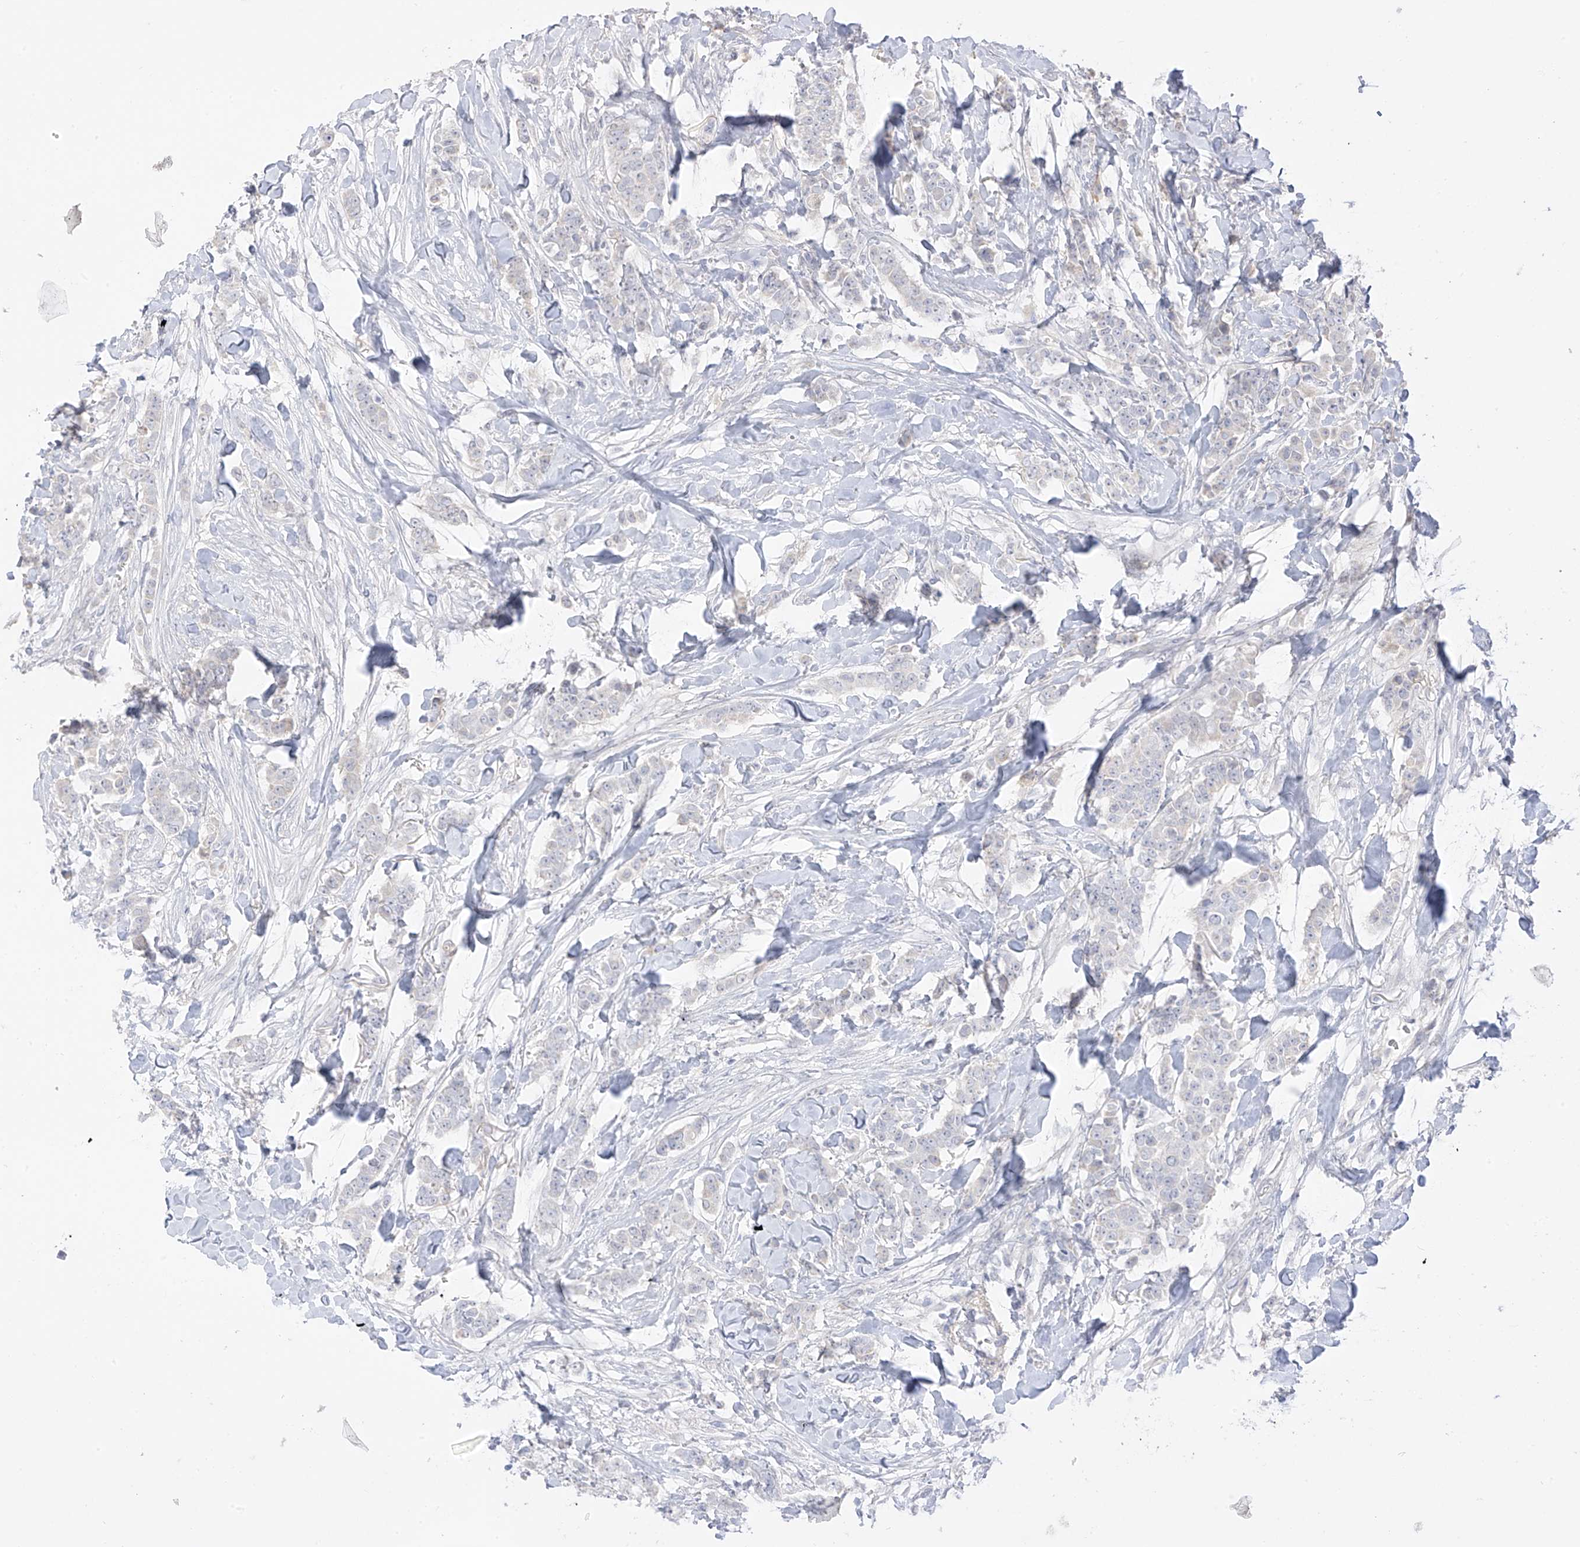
{"staining": {"intensity": "negative", "quantity": "none", "location": "none"}, "tissue": "breast cancer", "cell_type": "Tumor cells", "image_type": "cancer", "snomed": [{"axis": "morphology", "description": "Duct carcinoma"}, {"axis": "topography", "description": "Breast"}], "caption": "A high-resolution micrograph shows IHC staining of breast cancer (intraductal carcinoma), which displays no significant staining in tumor cells.", "gene": "DCDC2", "patient": {"sex": "female", "age": 40}}